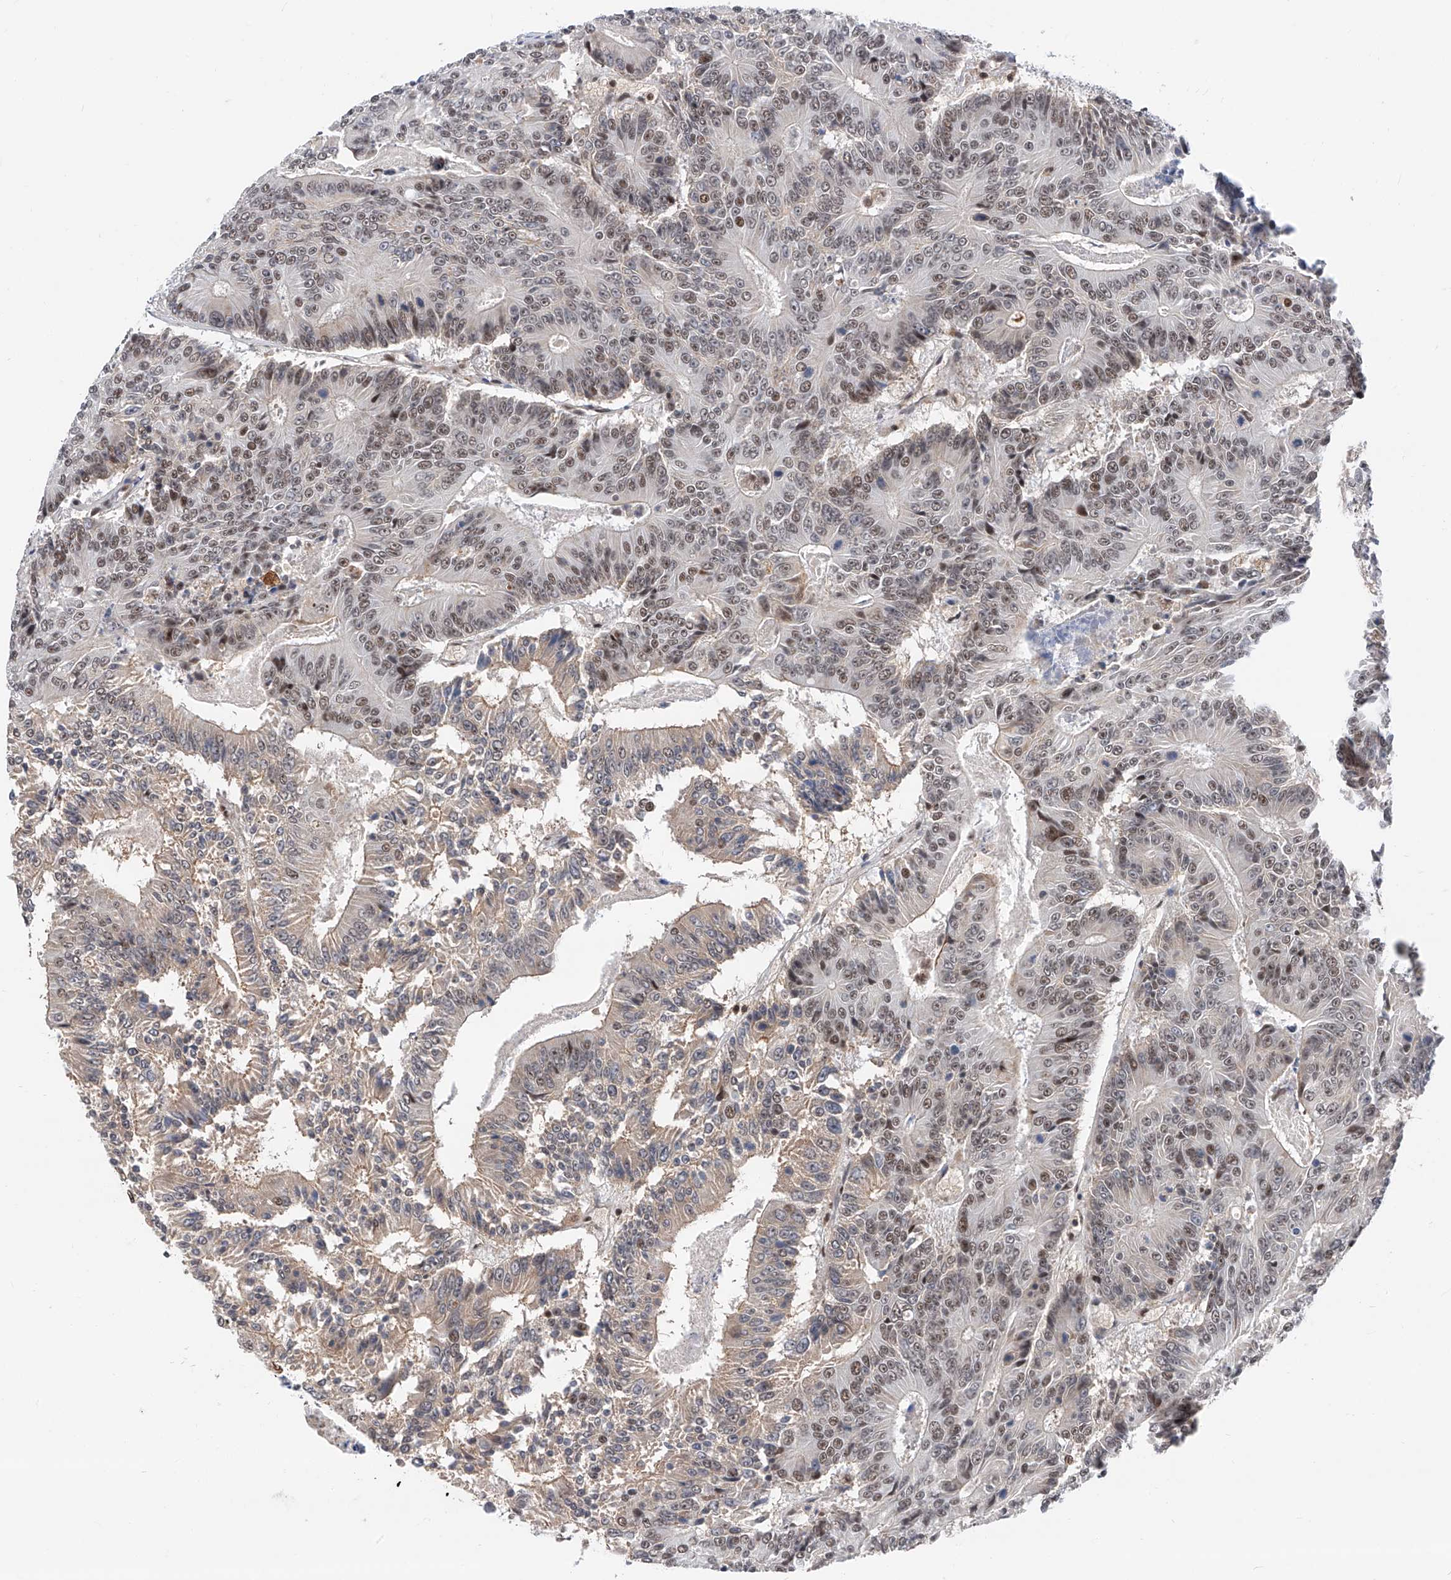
{"staining": {"intensity": "moderate", "quantity": "25%-75%", "location": "nuclear"}, "tissue": "colorectal cancer", "cell_type": "Tumor cells", "image_type": "cancer", "snomed": [{"axis": "morphology", "description": "Adenocarcinoma, NOS"}, {"axis": "topography", "description": "Colon"}], "caption": "An immunohistochemistry (IHC) image of tumor tissue is shown. Protein staining in brown shows moderate nuclear positivity in colorectal adenocarcinoma within tumor cells.", "gene": "SNRNP200", "patient": {"sex": "male", "age": 83}}